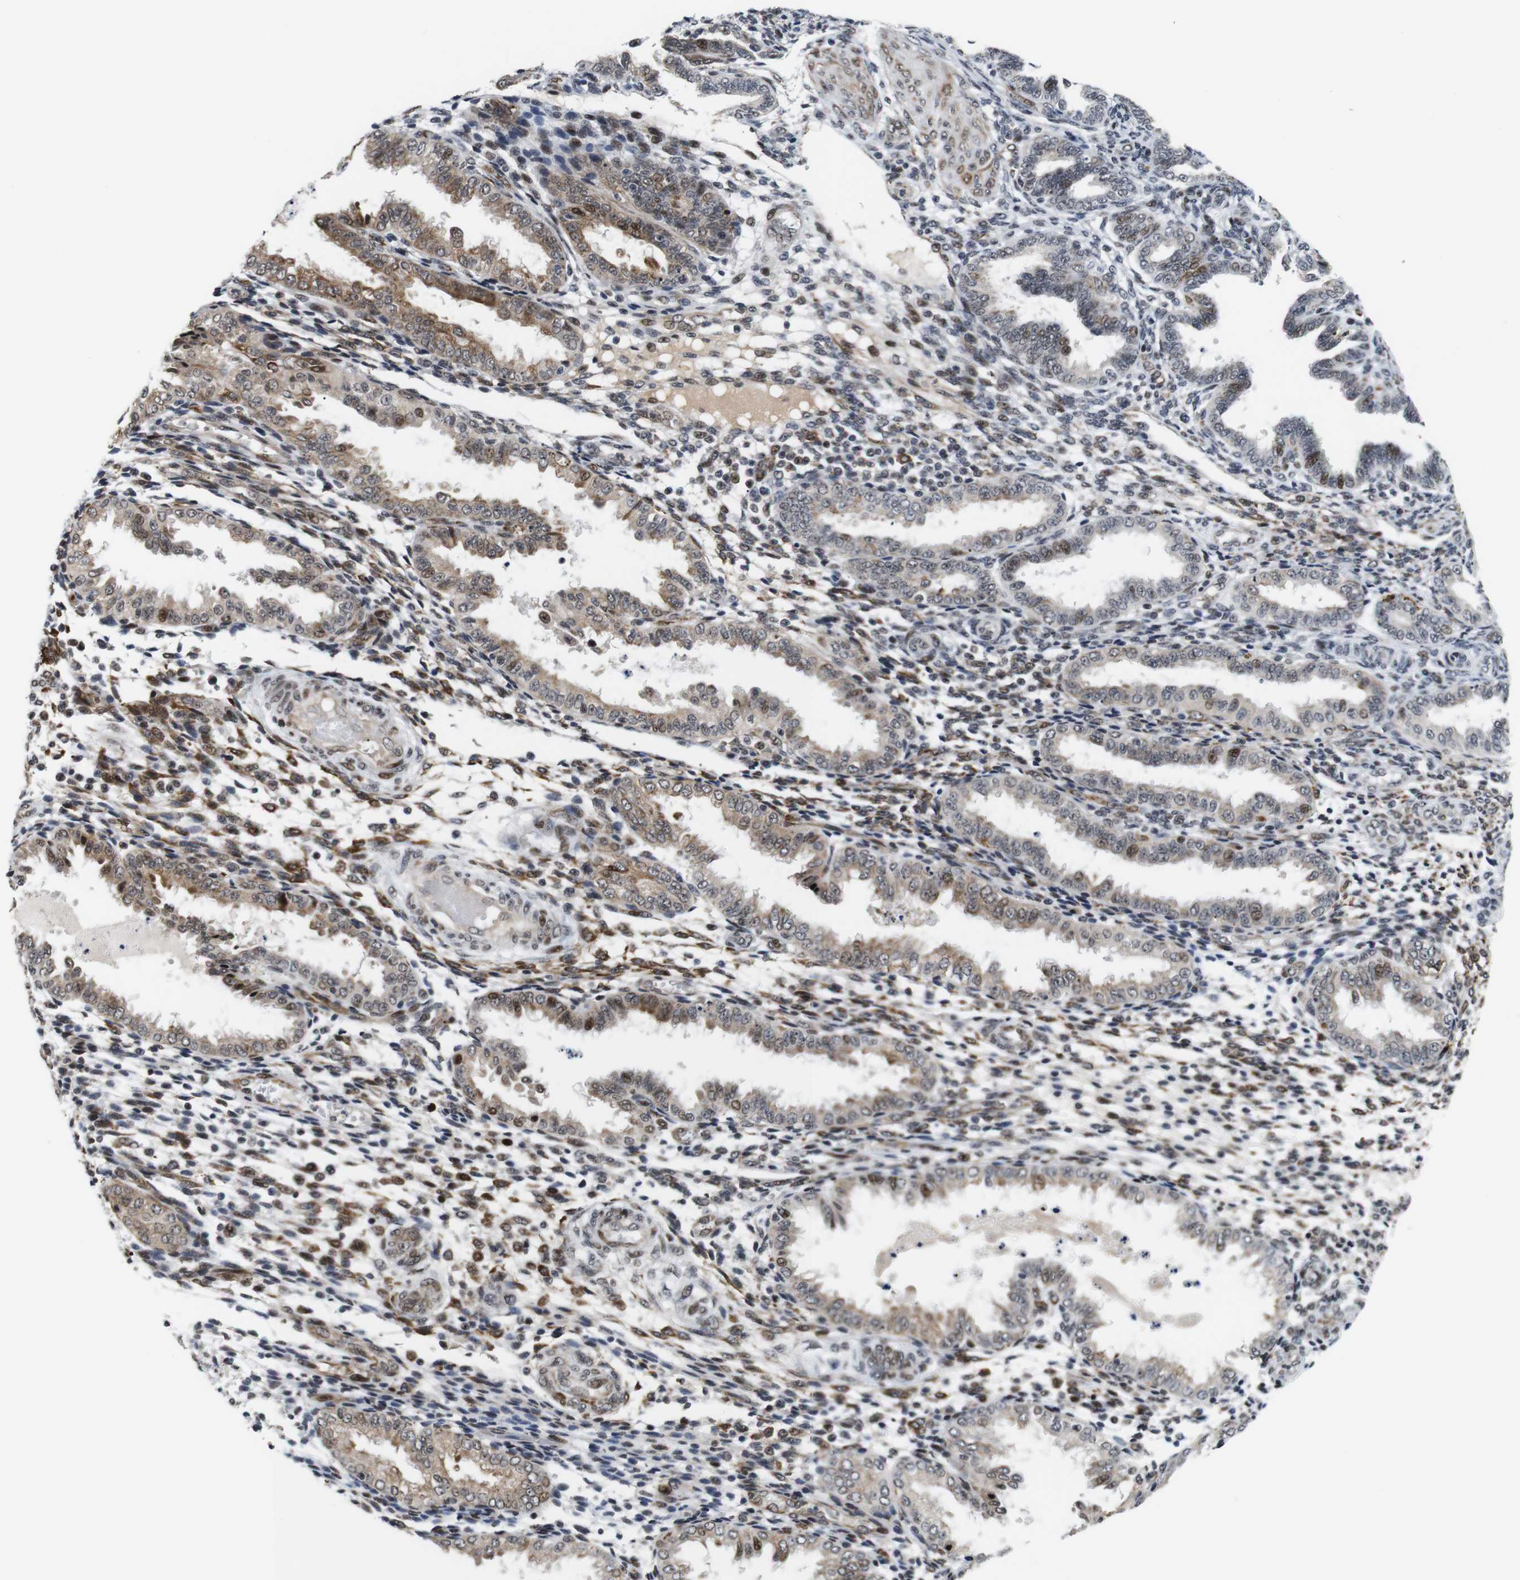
{"staining": {"intensity": "strong", "quantity": "<25%", "location": "cytoplasmic/membranous"}, "tissue": "endometrium", "cell_type": "Cells in endometrial stroma", "image_type": "normal", "snomed": [{"axis": "morphology", "description": "Normal tissue, NOS"}, {"axis": "topography", "description": "Endometrium"}], "caption": "Strong cytoplasmic/membranous expression for a protein is present in approximately <25% of cells in endometrial stroma of normal endometrium using immunohistochemistry (IHC).", "gene": "EIF4G1", "patient": {"sex": "female", "age": 33}}